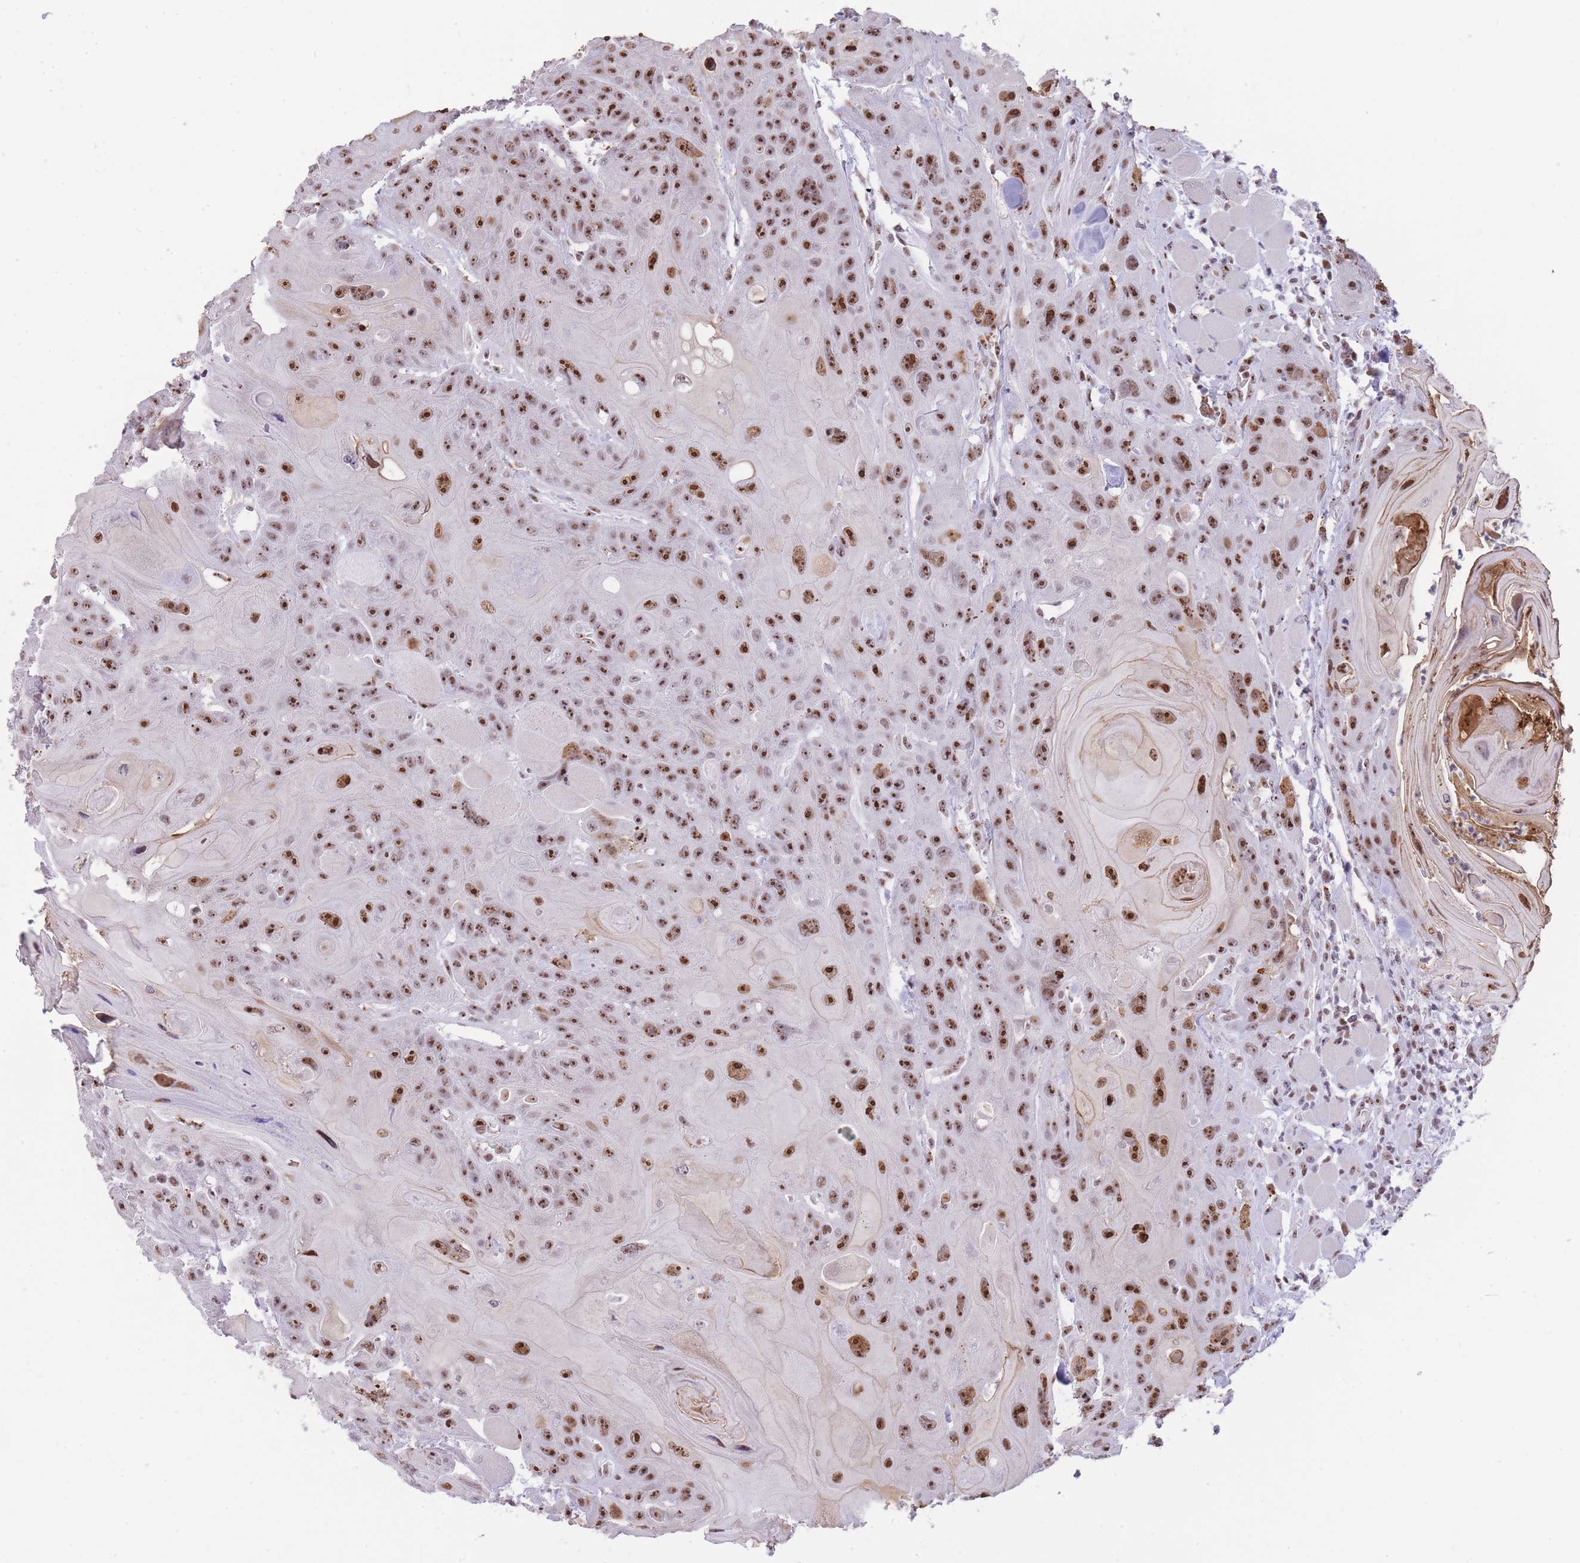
{"staining": {"intensity": "strong", "quantity": ">75%", "location": "nuclear"}, "tissue": "head and neck cancer", "cell_type": "Tumor cells", "image_type": "cancer", "snomed": [{"axis": "morphology", "description": "Squamous cell carcinoma, NOS"}, {"axis": "topography", "description": "Head-Neck"}], "caption": "Immunohistochemistry (IHC) staining of head and neck cancer (squamous cell carcinoma), which displays high levels of strong nuclear staining in approximately >75% of tumor cells indicating strong nuclear protein staining. The staining was performed using DAB (3,3'-diaminobenzidine) (brown) for protein detection and nuclei were counterstained in hematoxylin (blue).", "gene": "EVC2", "patient": {"sex": "female", "age": 59}}